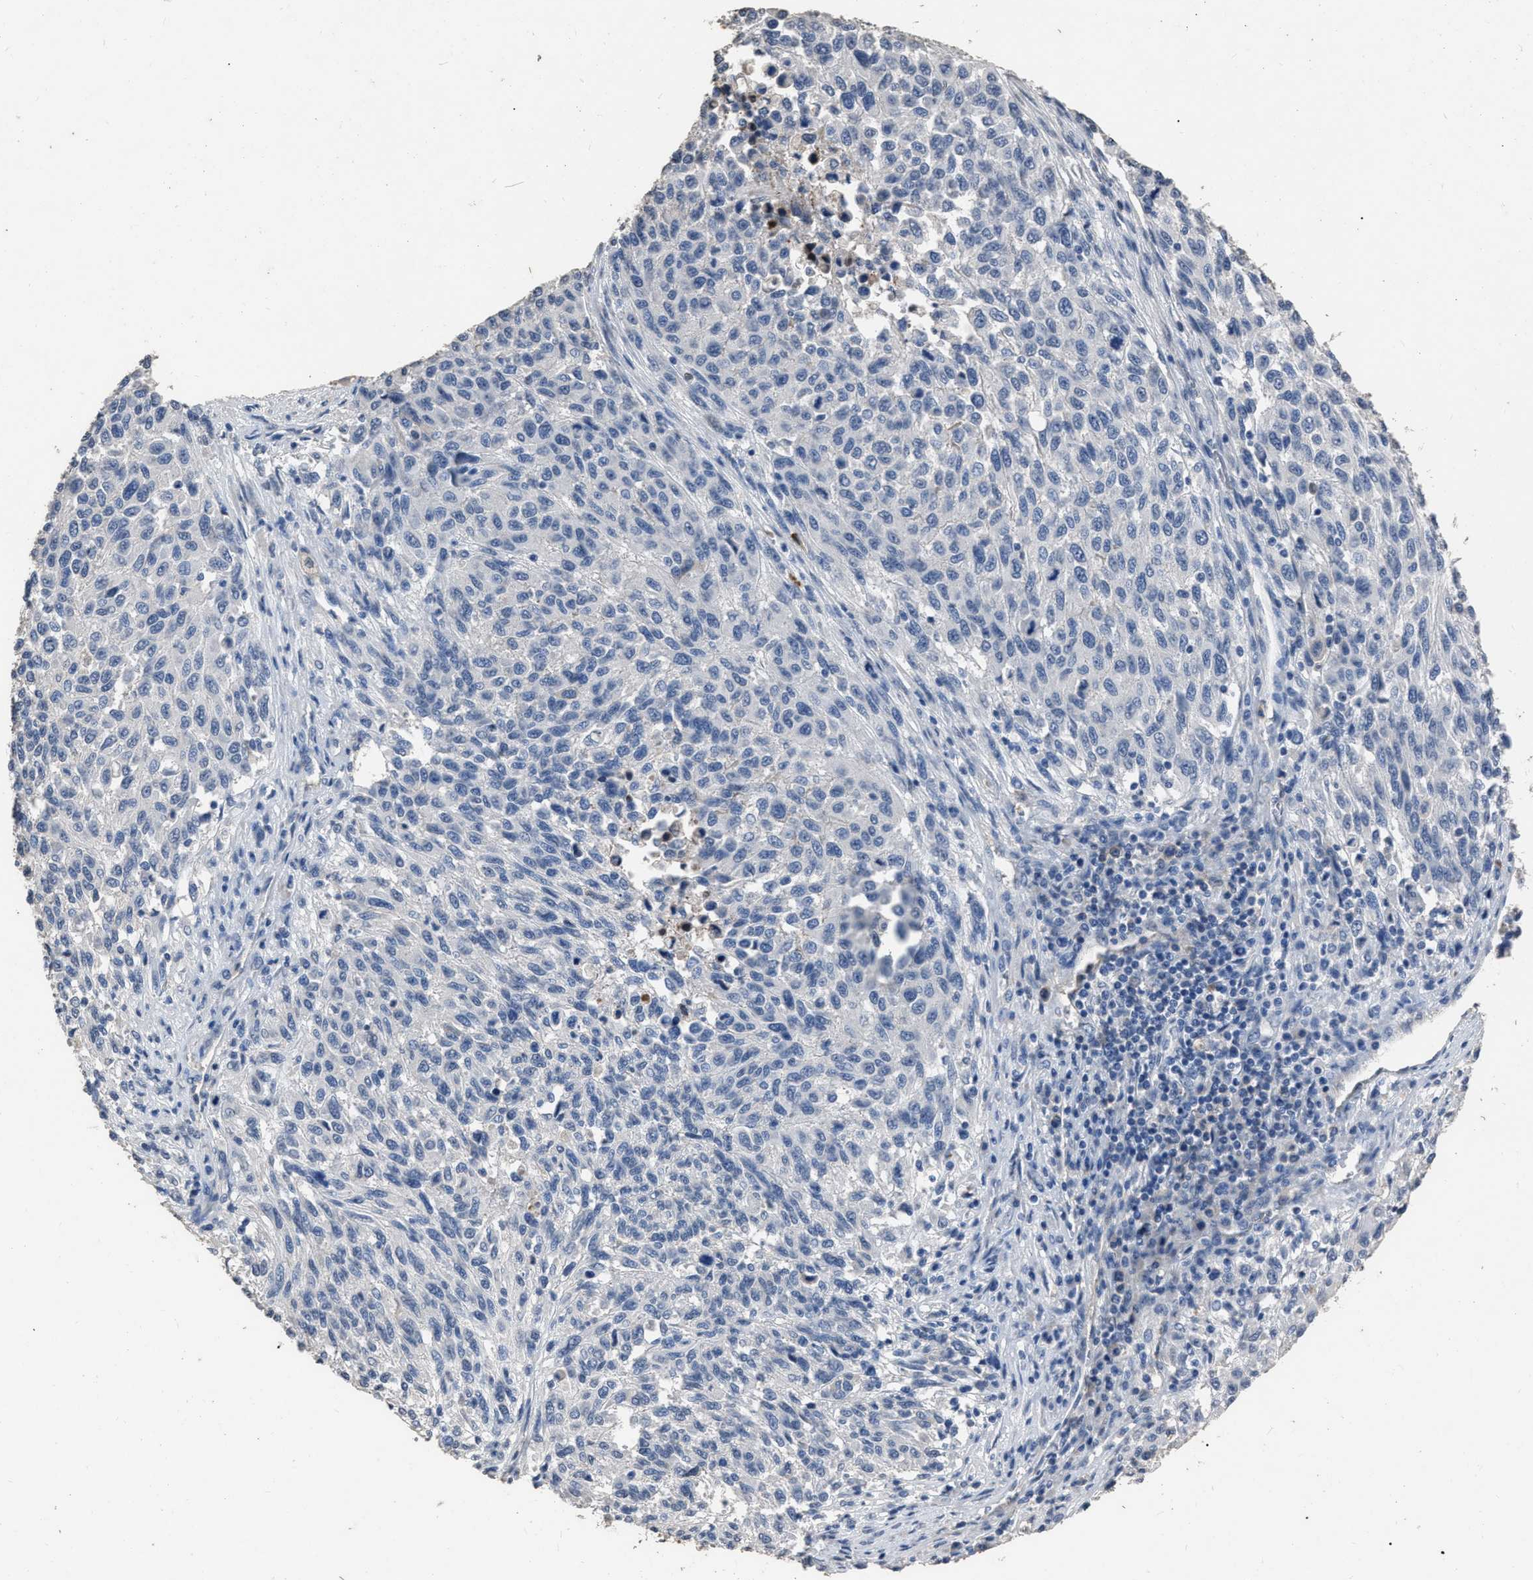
{"staining": {"intensity": "negative", "quantity": "none", "location": "none"}, "tissue": "melanoma", "cell_type": "Tumor cells", "image_type": "cancer", "snomed": [{"axis": "morphology", "description": "Malignant melanoma, Metastatic site"}, {"axis": "topography", "description": "Lymph node"}], "caption": "This is an IHC image of melanoma. There is no expression in tumor cells.", "gene": "HABP2", "patient": {"sex": "male", "age": 61}}